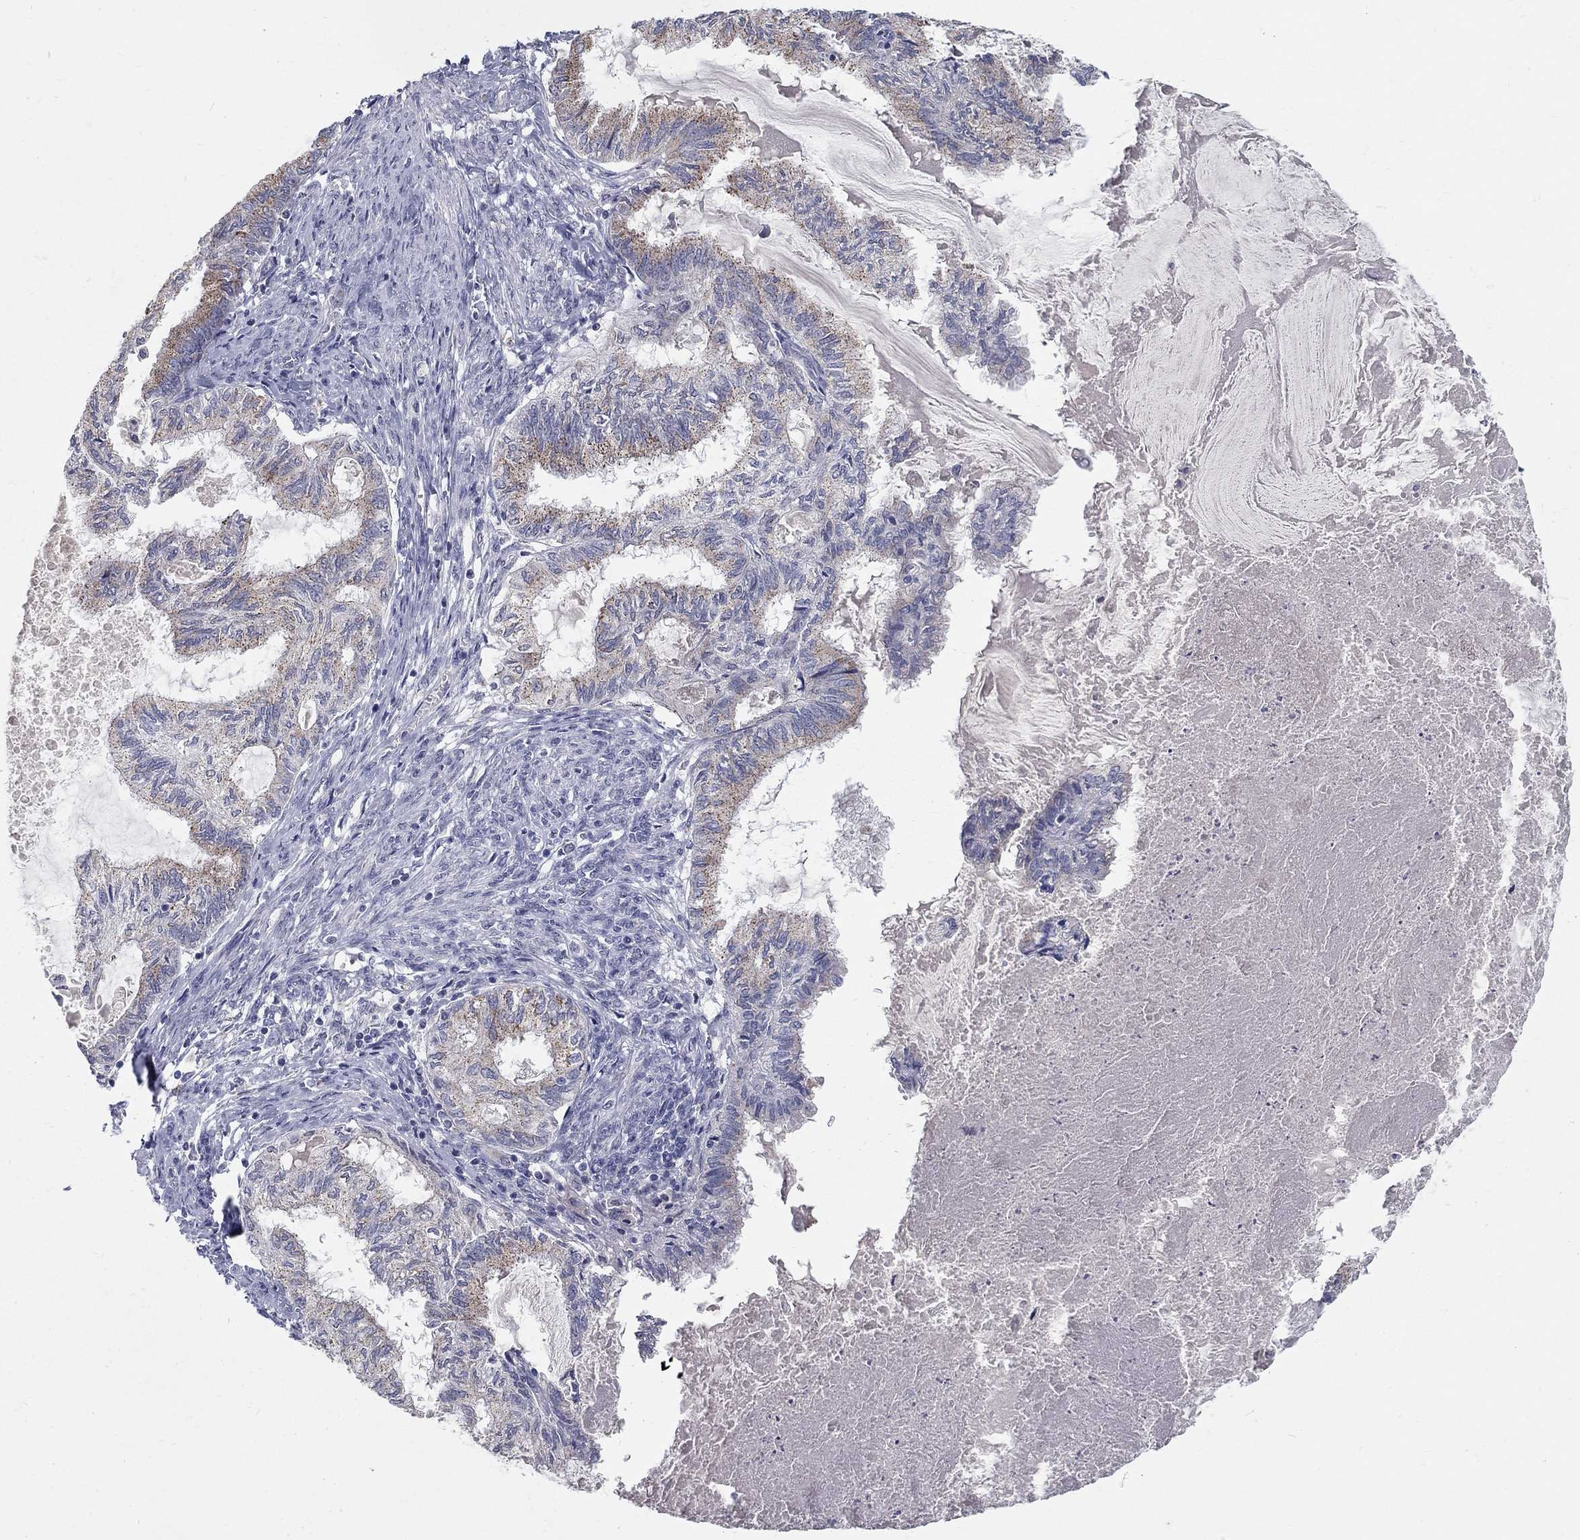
{"staining": {"intensity": "moderate", "quantity": "25%-75%", "location": "cytoplasmic/membranous"}, "tissue": "endometrial cancer", "cell_type": "Tumor cells", "image_type": "cancer", "snomed": [{"axis": "morphology", "description": "Adenocarcinoma, NOS"}, {"axis": "topography", "description": "Endometrium"}], "caption": "Immunohistochemistry (IHC) of human endometrial cancer demonstrates medium levels of moderate cytoplasmic/membranous positivity in about 25%-75% of tumor cells. Using DAB (brown) and hematoxylin (blue) stains, captured at high magnification using brightfield microscopy.", "gene": "PANK3", "patient": {"sex": "female", "age": 86}}